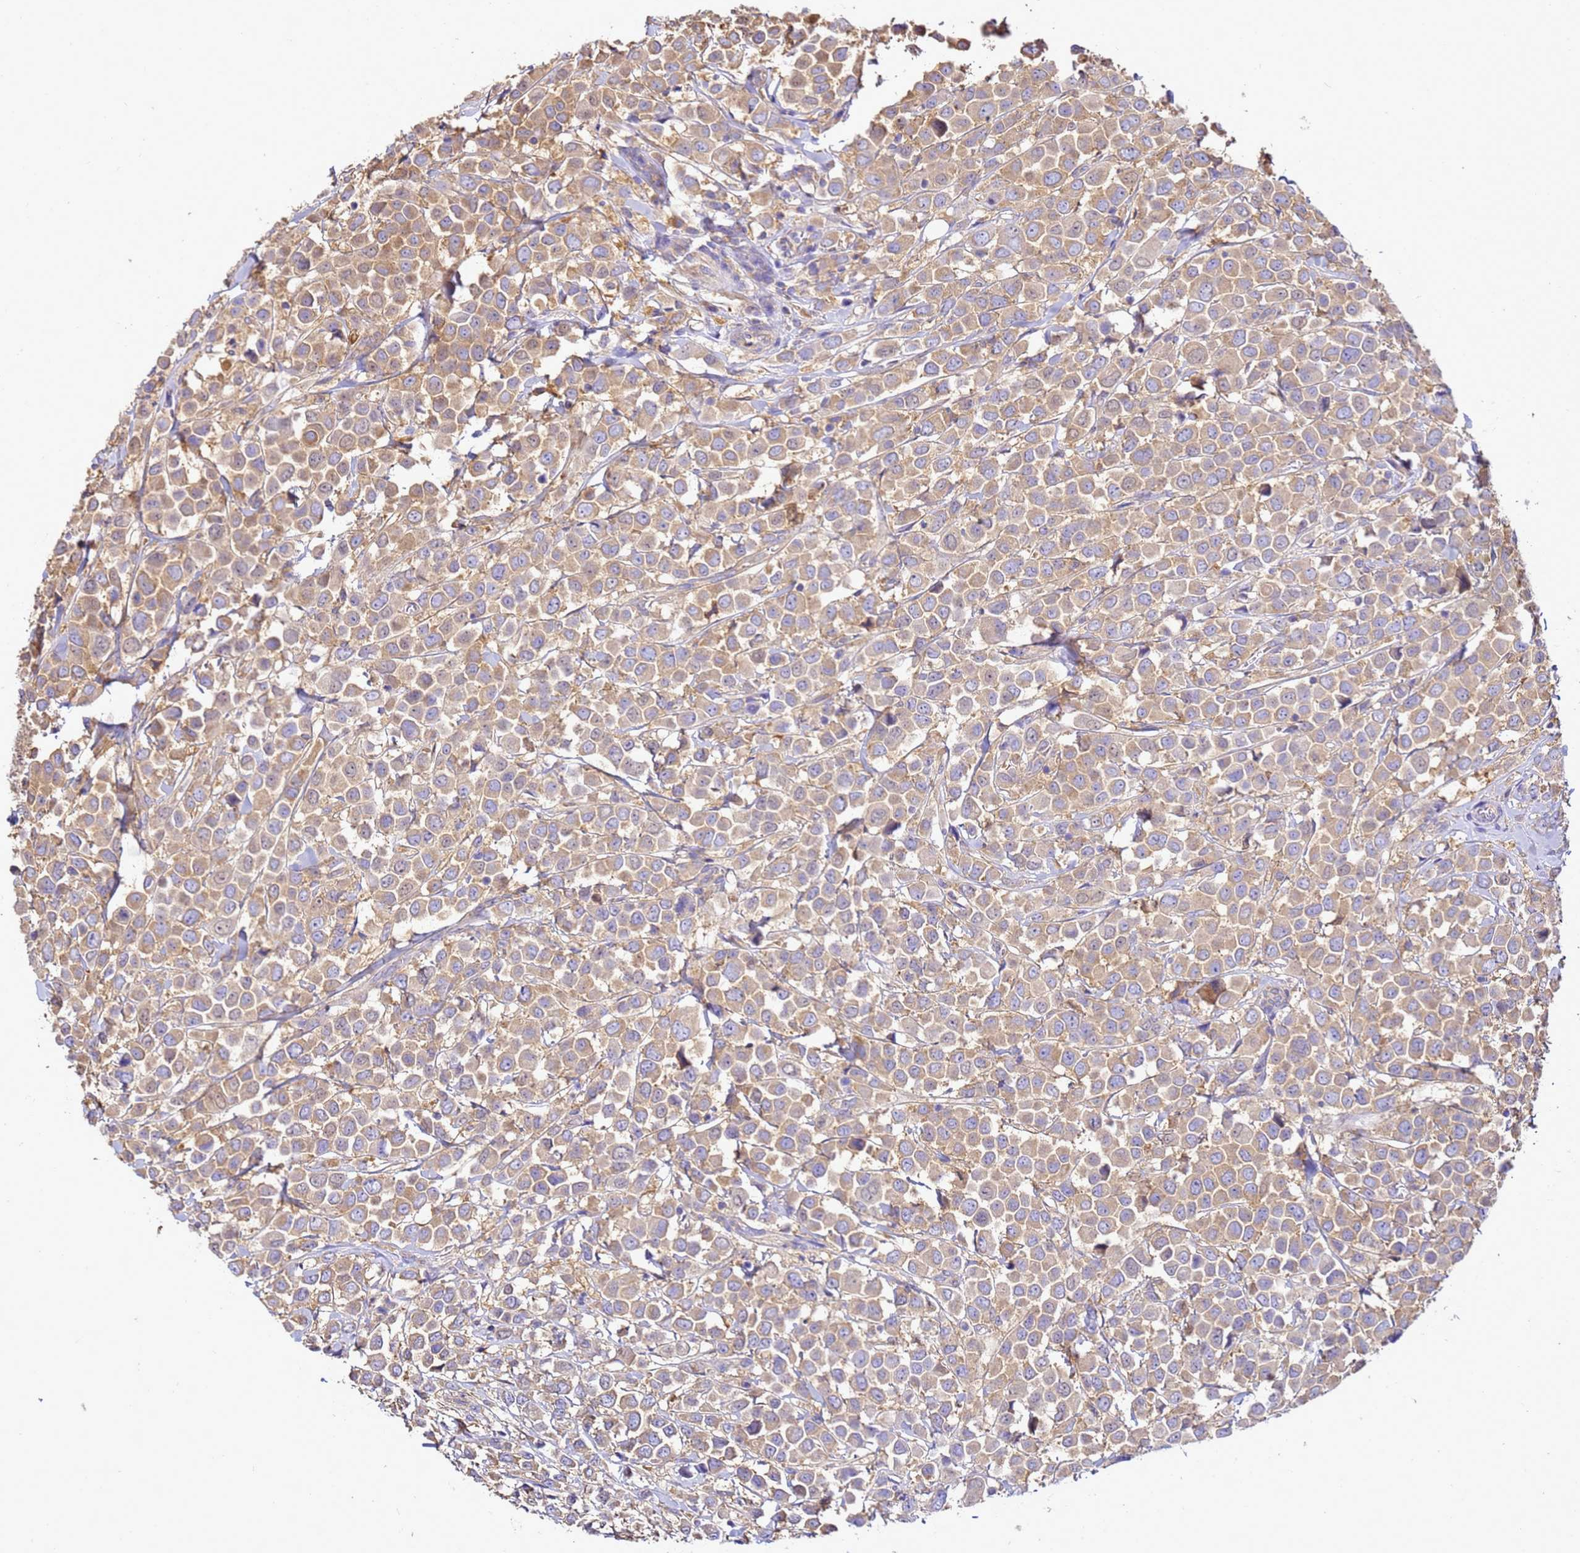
{"staining": {"intensity": "weak", "quantity": ">75%", "location": "cytoplasmic/membranous"}, "tissue": "breast cancer", "cell_type": "Tumor cells", "image_type": "cancer", "snomed": [{"axis": "morphology", "description": "Duct carcinoma"}, {"axis": "topography", "description": "Breast"}], "caption": "High-magnification brightfield microscopy of breast invasive ductal carcinoma stained with DAB (brown) and counterstained with hematoxylin (blue). tumor cells exhibit weak cytoplasmic/membranous expression is appreciated in approximately>75% of cells.", "gene": "NARS1", "patient": {"sex": "female", "age": 61}}